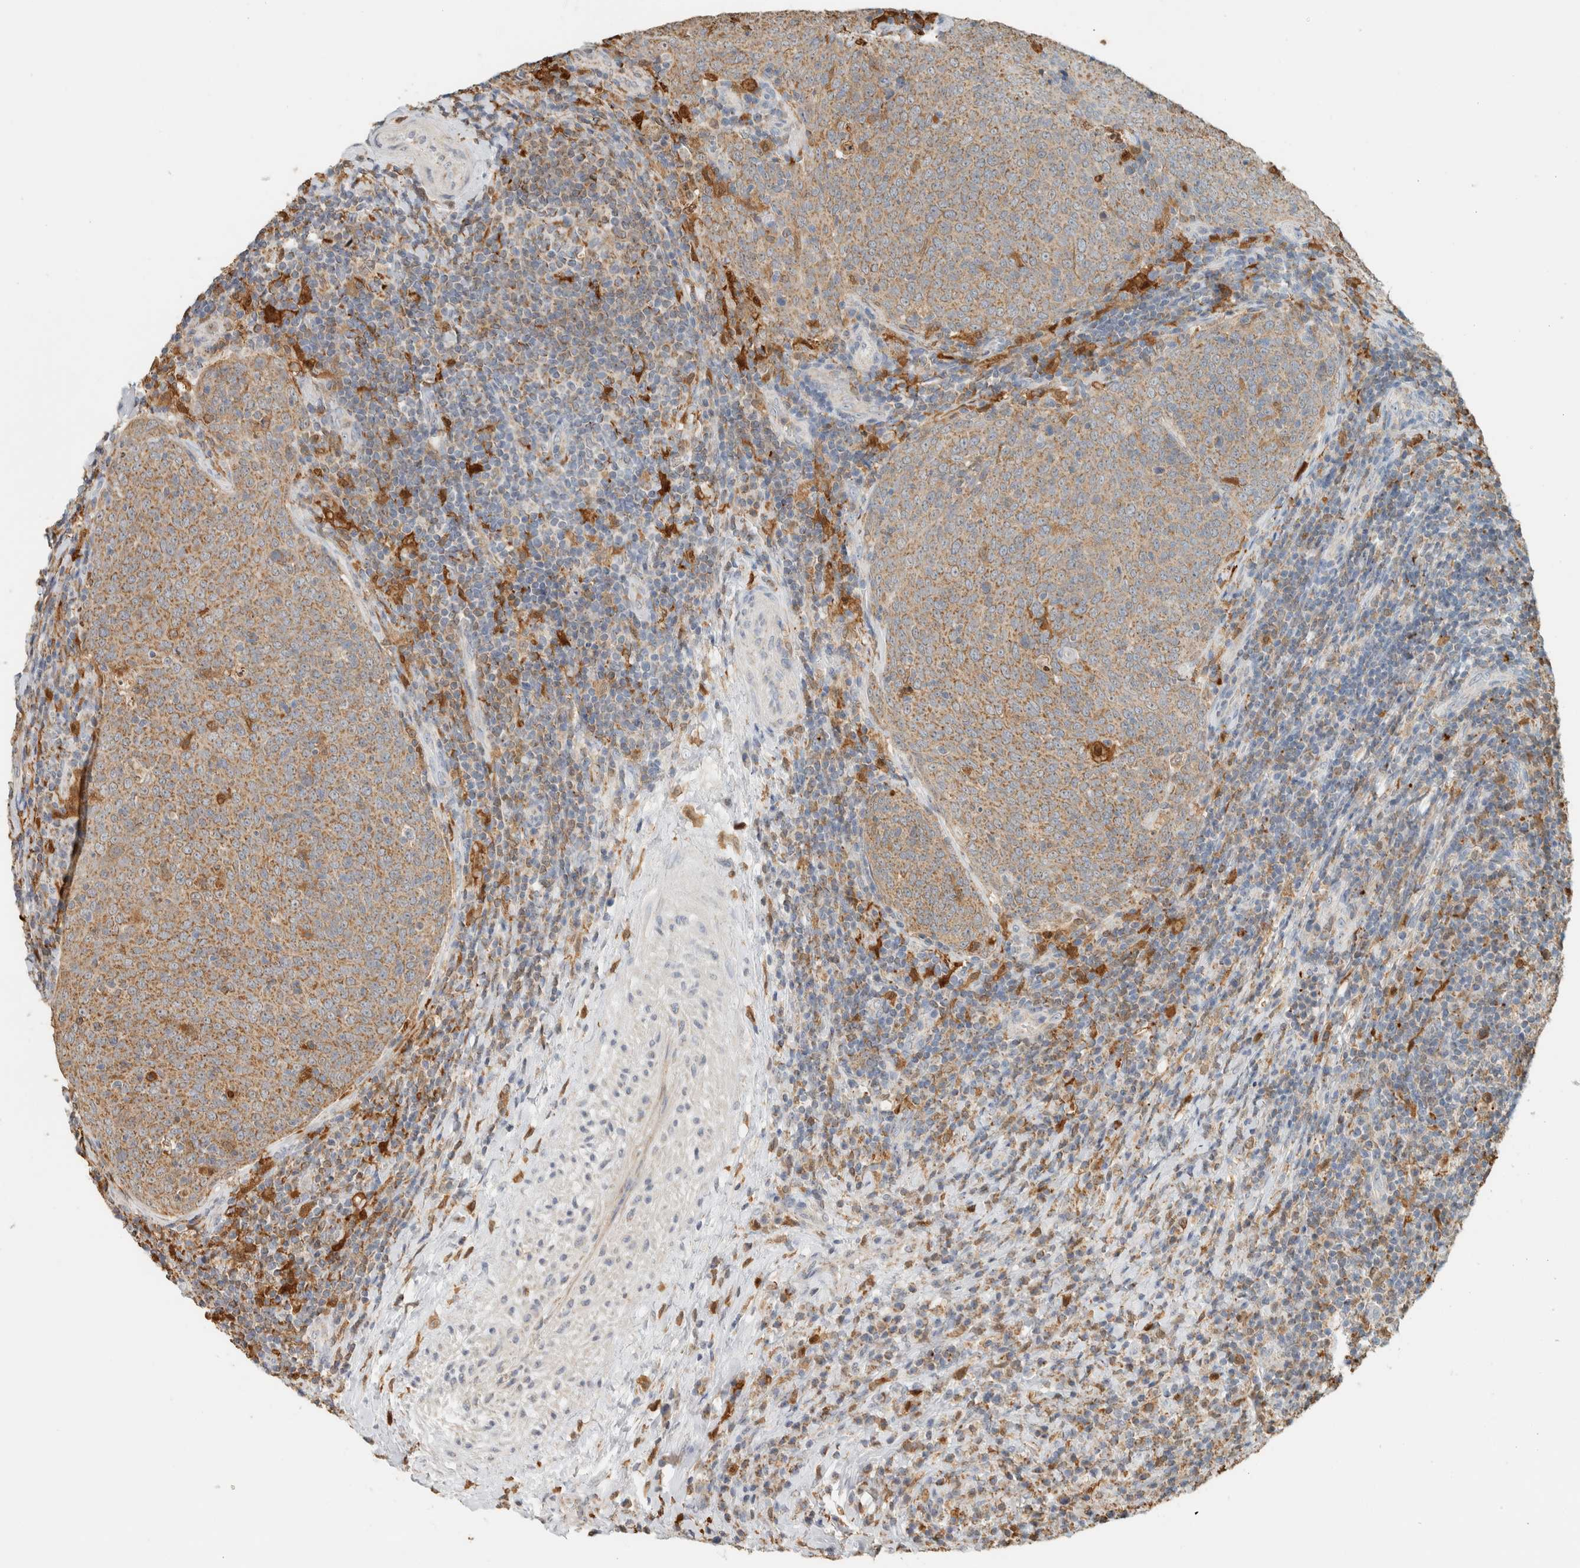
{"staining": {"intensity": "moderate", "quantity": ">75%", "location": "cytoplasmic/membranous"}, "tissue": "head and neck cancer", "cell_type": "Tumor cells", "image_type": "cancer", "snomed": [{"axis": "morphology", "description": "Squamous cell carcinoma, NOS"}, {"axis": "morphology", "description": "Squamous cell carcinoma, metastatic, NOS"}, {"axis": "topography", "description": "Lymph node"}, {"axis": "topography", "description": "Head-Neck"}], "caption": "Head and neck cancer stained with immunohistochemistry (IHC) displays moderate cytoplasmic/membranous positivity in about >75% of tumor cells.", "gene": "CAPG", "patient": {"sex": "male", "age": 62}}